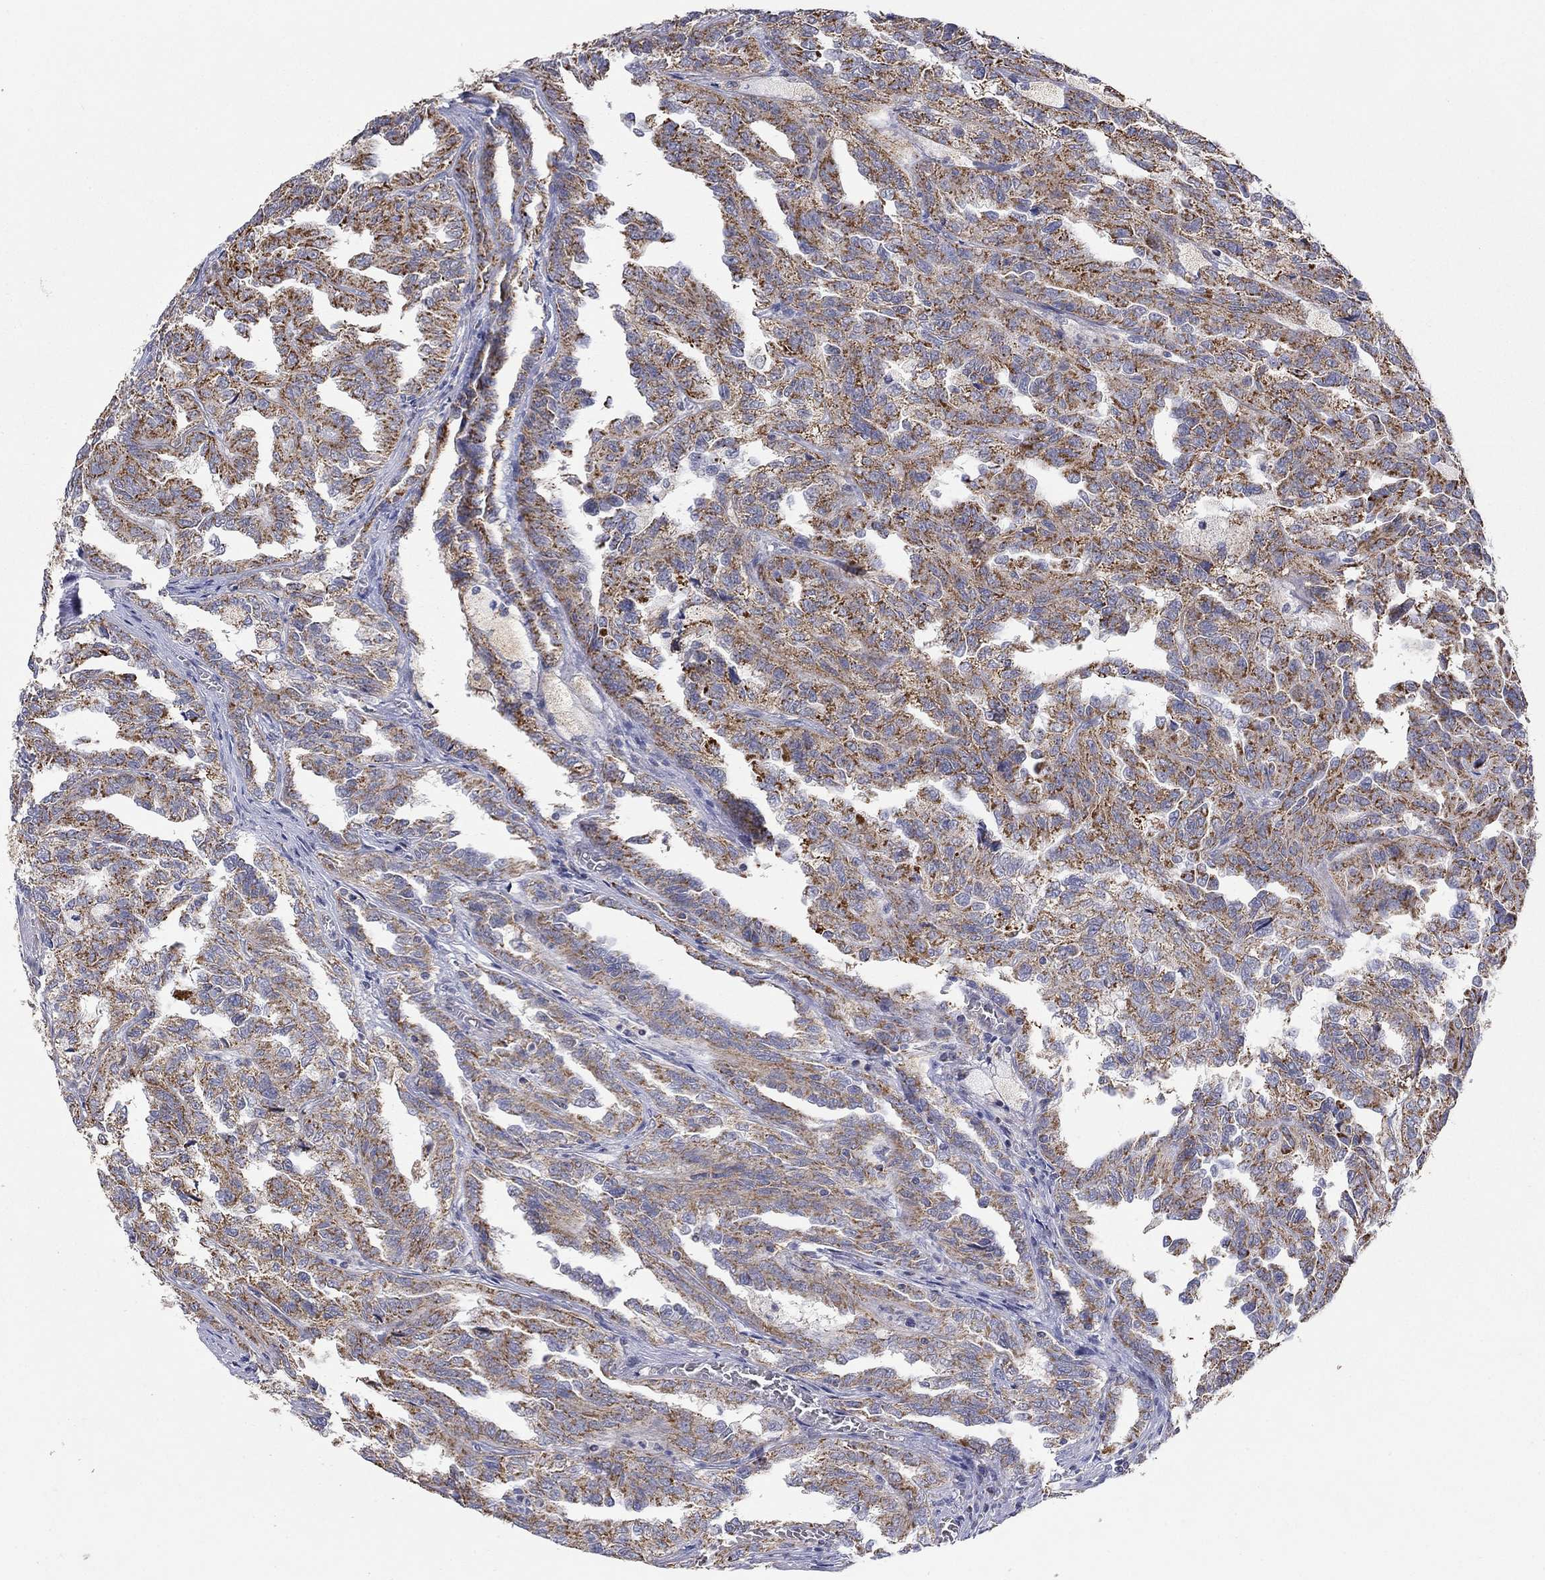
{"staining": {"intensity": "strong", "quantity": "25%-75%", "location": "cytoplasmic/membranous"}, "tissue": "renal cancer", "cell_type": "Tumor cells", "image_type": "cancer", "snomed": [{"axis": "morphology", "description": "Adenocarcinoma, NOS"}, {"axis": "topography", "description": "Kidney"}], "caption": "IHC photomicrograph of neoplastic tissue: renal cancer stained using immunohistochemistry shows high levels of strong protein expression localized specifically in the cytoplasmic/membranous of tumor cells, appearing as a cytoplasmic/membranous brown color.", "gene": "HPS5", "patient": {"sex": "male", "age": 79}}